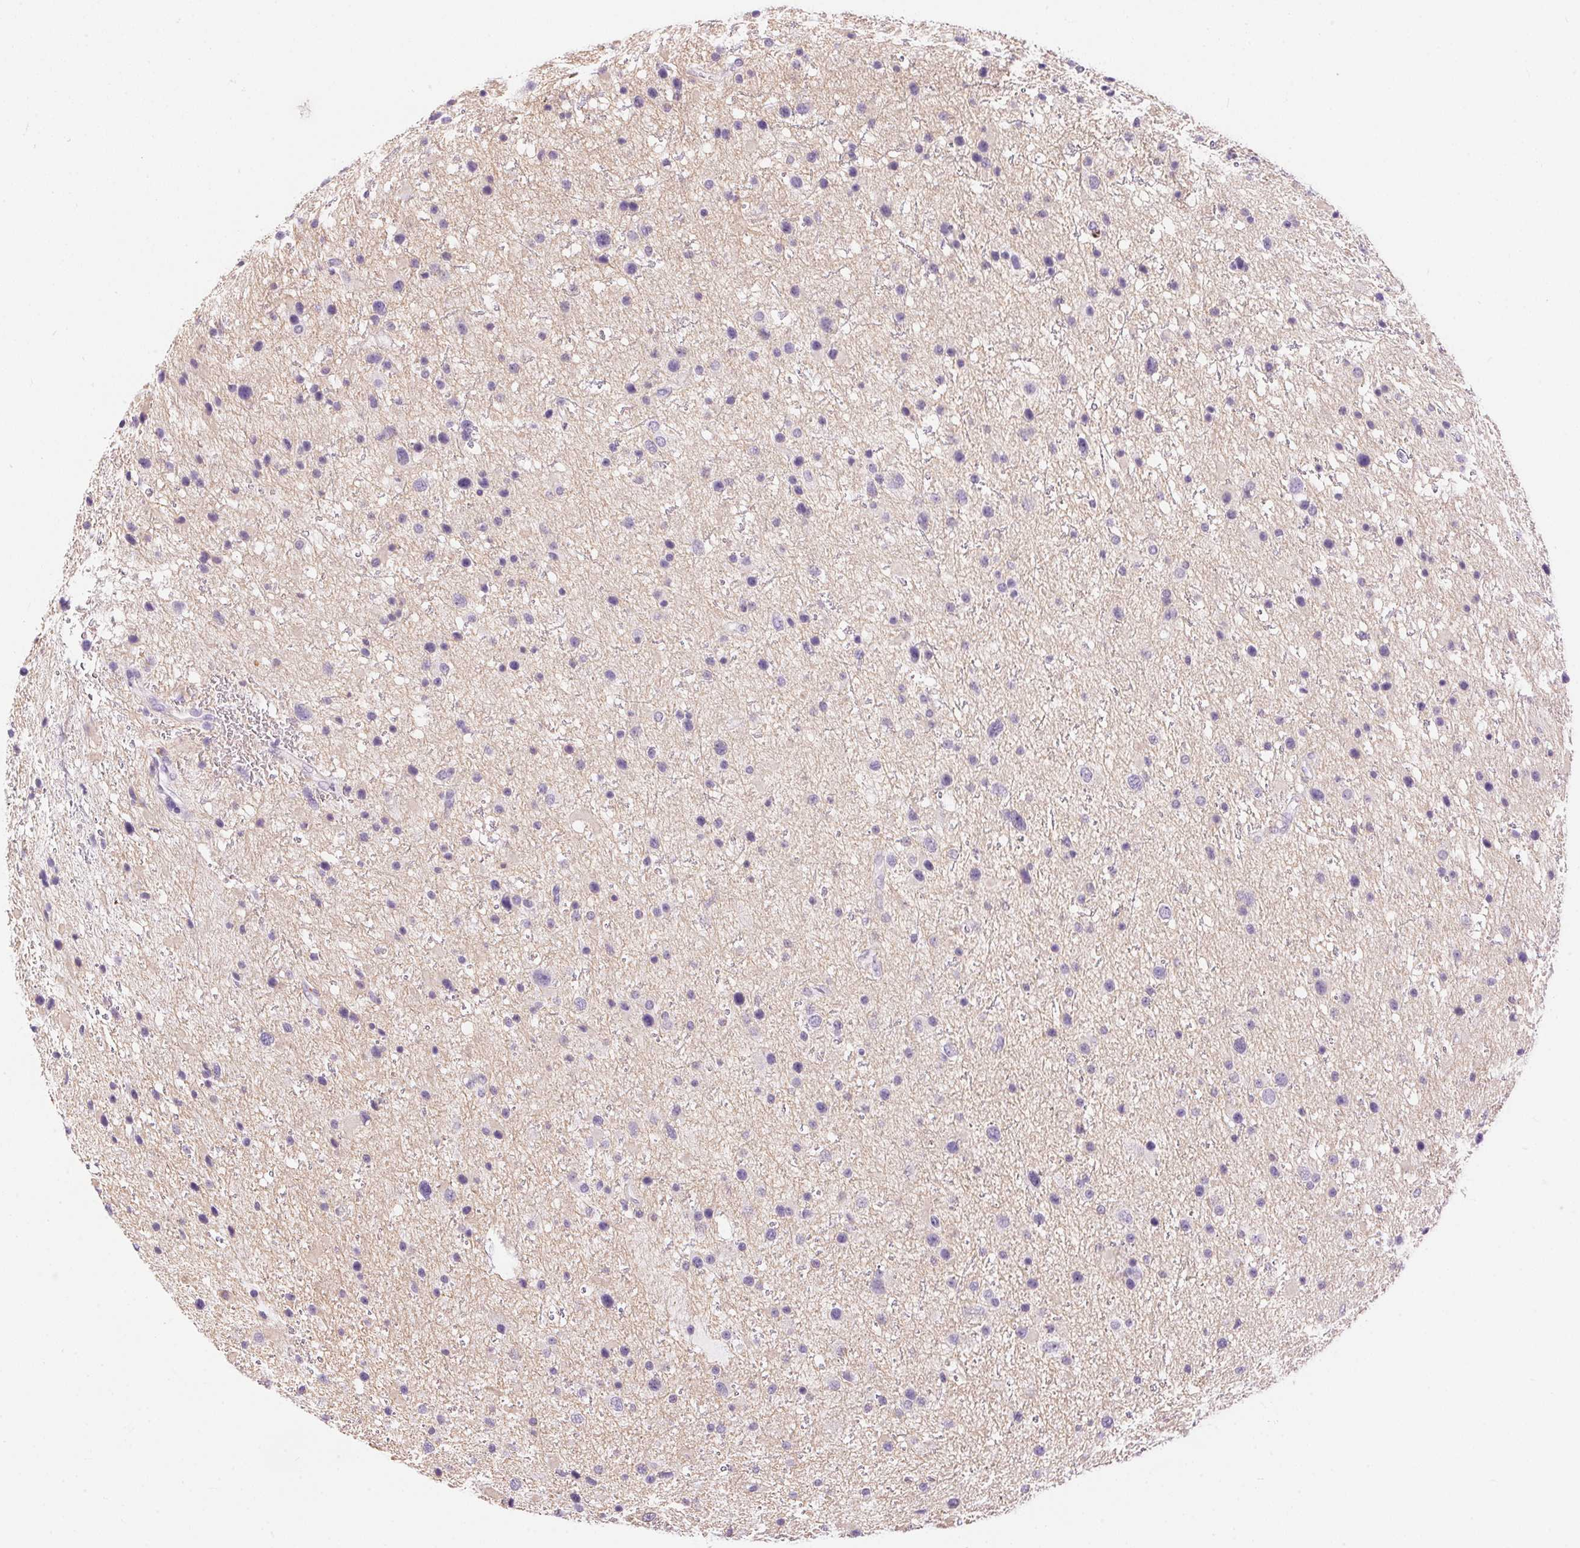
{"staining": {"intensity": "negative", "quantity": "none", "location": "none"}, "tissue": "glioma", "cell_type": "Tumor cells", "image_type": "cancer", "snomed": [{"axis": "morphology", "description": "Glioma, malignant, Low grade"}, {"axis": "topography", "description": "Brain"}], "caption": "This is an immunohistochemistry micrograph of glioma. There is no positivity in tumor cells.", "gene": "PNLIPRP3", "patient": {"sex": "female", "age": 32}}